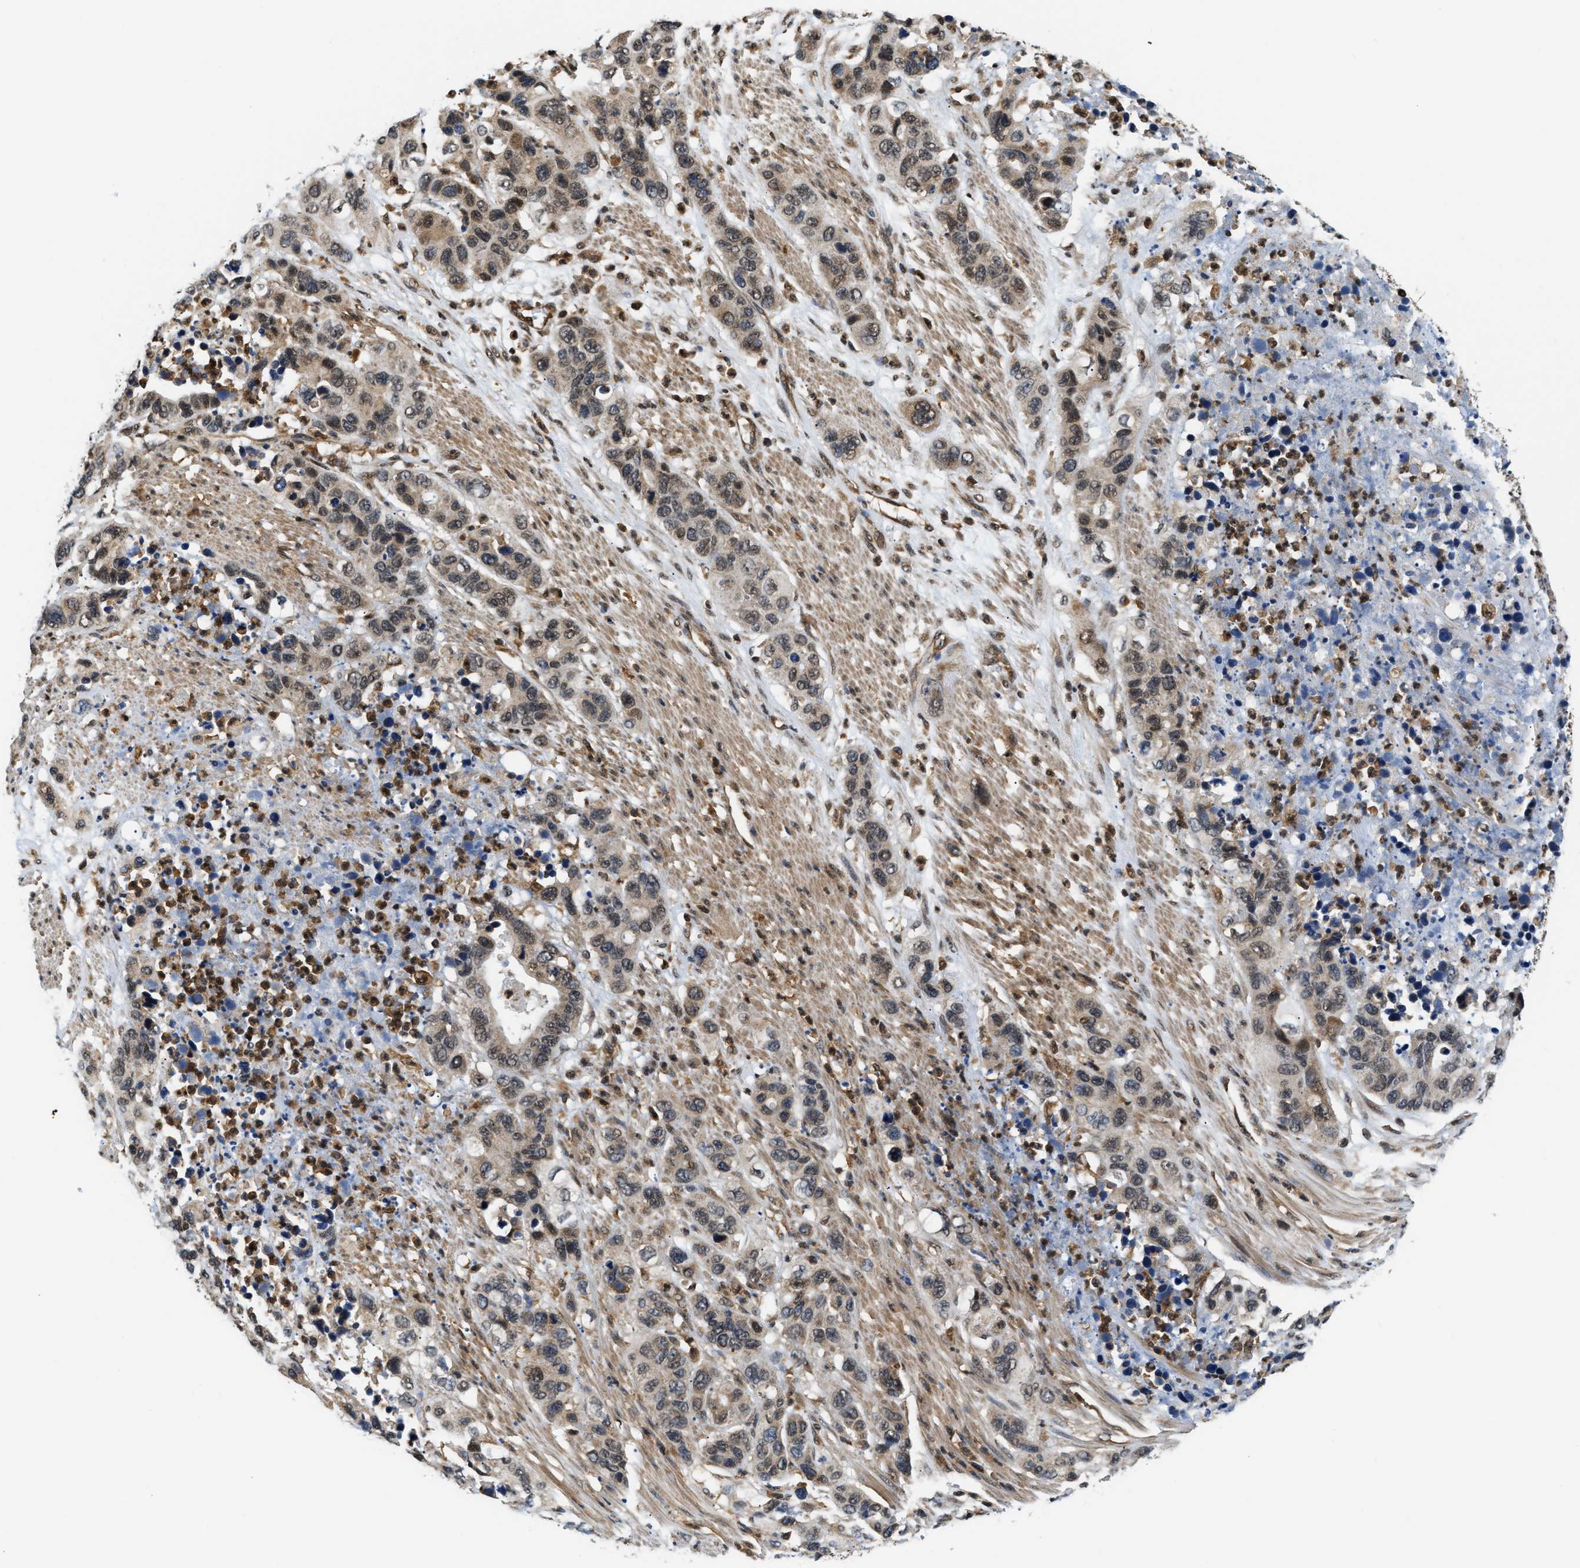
{"staining": {"intensity": "weak", "quantity": ">75%", "location": "cytoplasmic/membranous,nuclear"}, "tissue": "pancreatic cancer", "cell_type": "Tumor cells", "image_type": "cancer", "snomed": [{"axis": "morphology", "description": "Adenocarcinoma, NOS"}, {"axis": "topography", "description": "Pancreas"}], "caption": "Pancreatic cancer (adenocarcinoma) stained with immunohistochemistry (IHC) exhibits weak cytoplasmic/membranous and nuclear positivity in approximately >75% of tumor cells.", "gene": "STK10", "patient": {"sex": "female", "age": 71}}